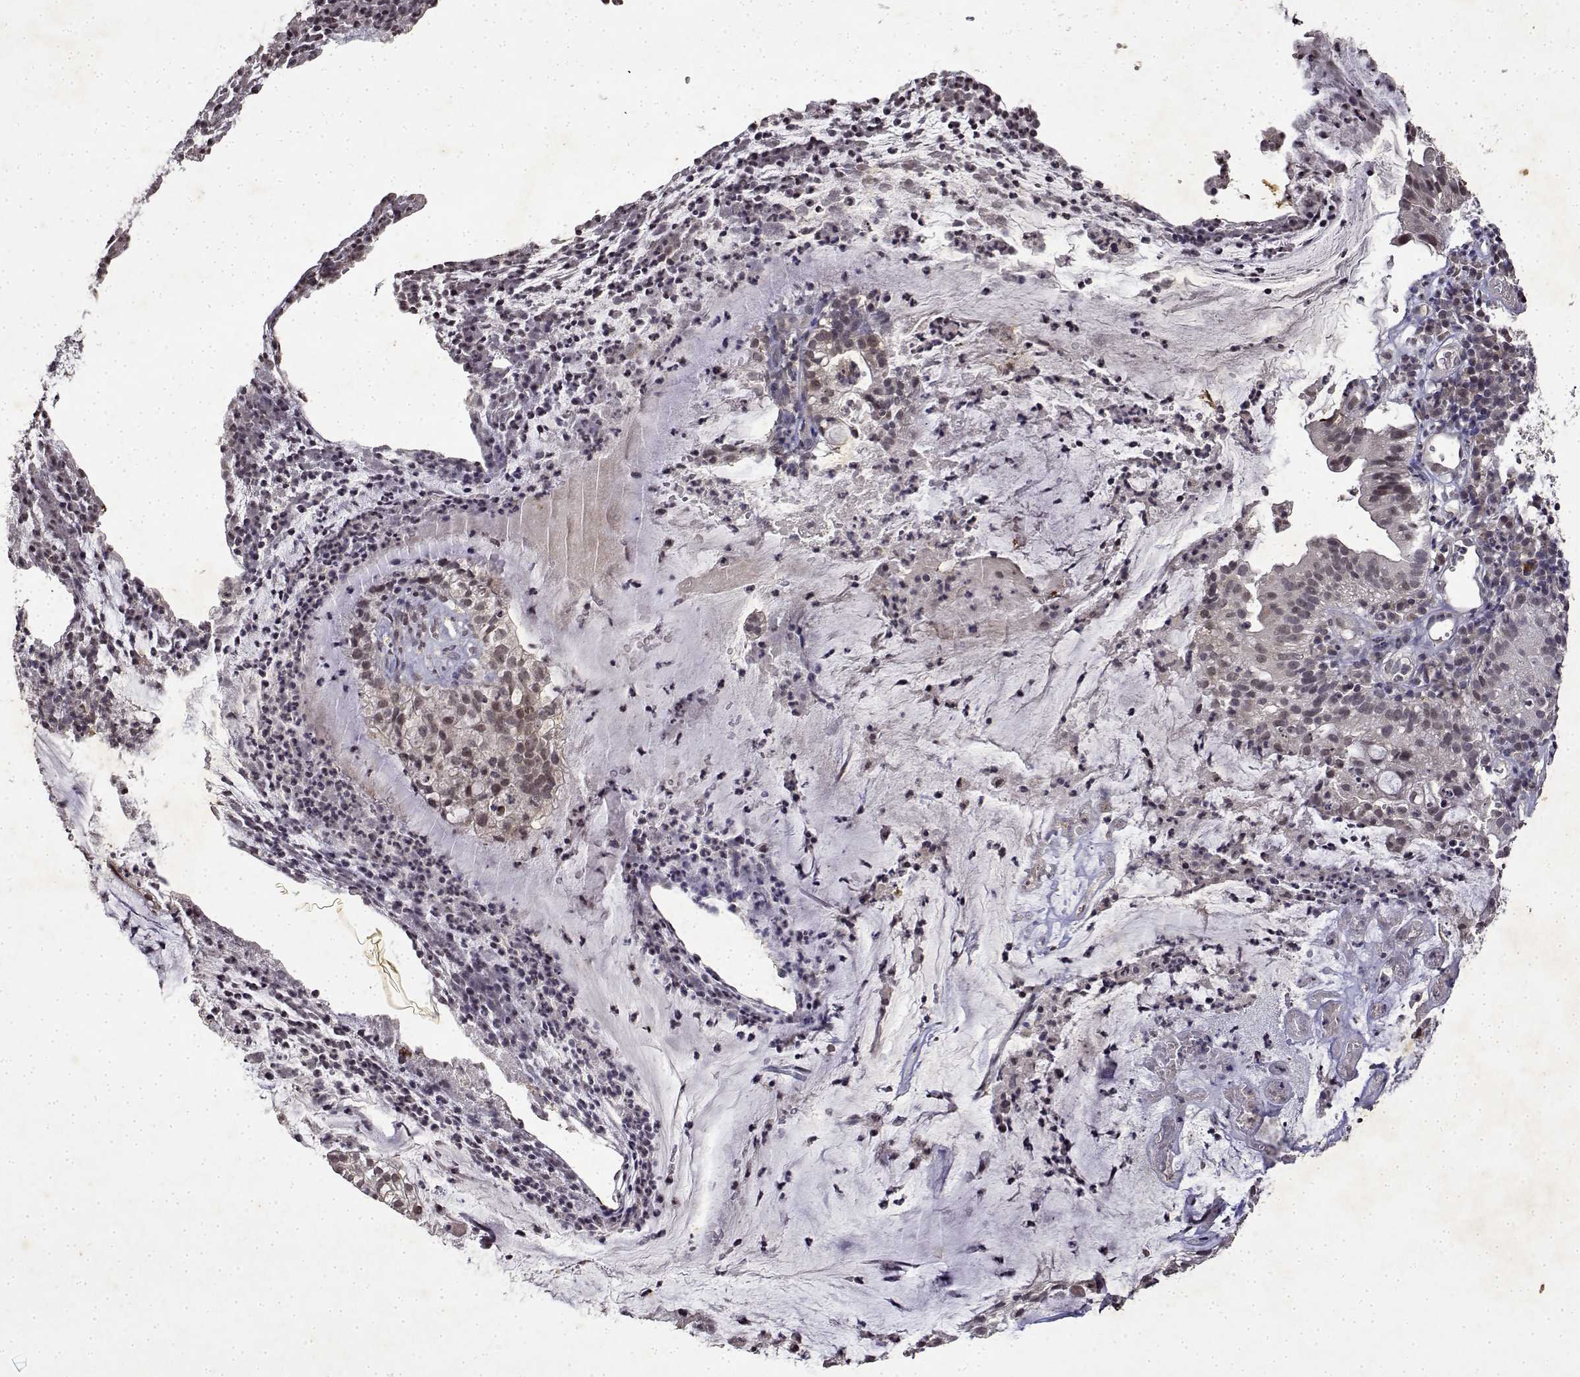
{"staining": {"intensity": "negative", "quantity": "none", "location": "none"}, "tissue": "cervical cancer", "cell_type": "Tumor cells", "image_type": "cancer", "snomed": [{"axis": "morphology", "description": "Adenocarcinoma, NOS"}, {"axis": "topography", "description": "Cervix"}], "caption": "DAB (3,3'-diaminobenzidine) immunohistochemical staining of cervical adenocarcinoma exhibits no significant positivity in tumor cells.", "gene": "BDNF", "patient": {"sex": "female", "age": 41}}